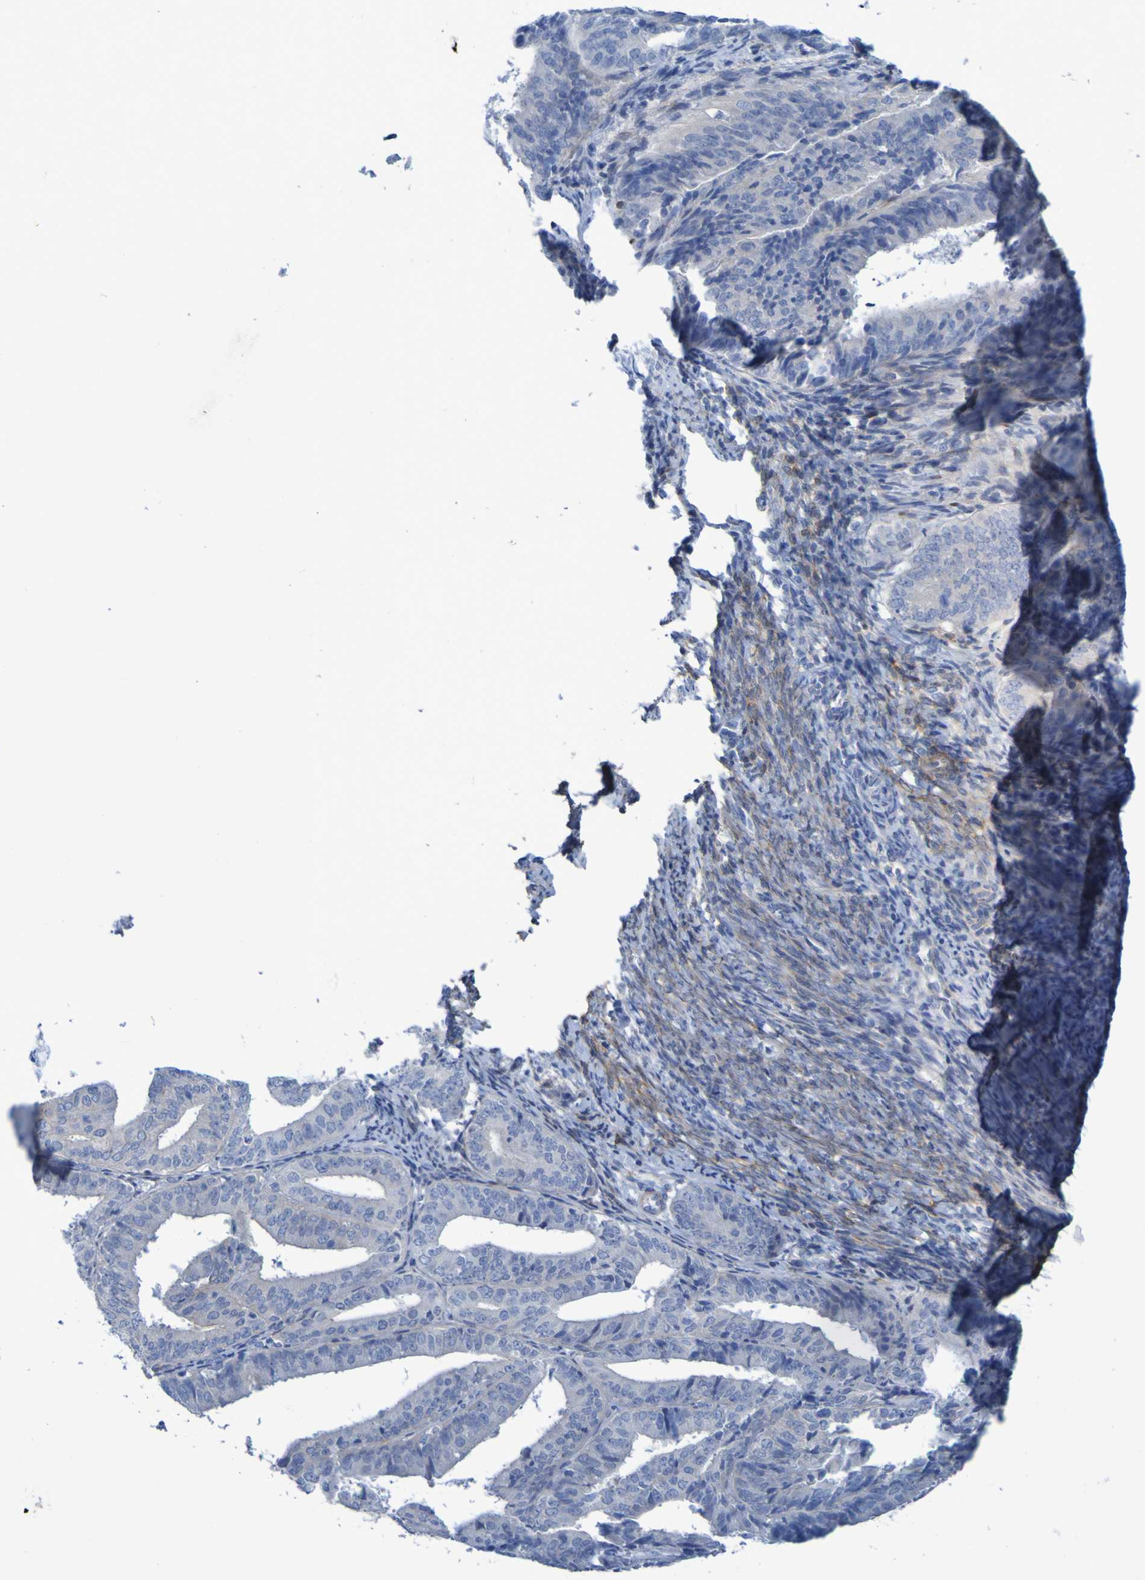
{"staining": {"intensity": "negative", "quantity": "none", "location": "none"}, "tissue": "endometrial cancer", "cell_type": "Tumor cells", "image_type": "cancer", "snomed": [{"axis": "morphology", "description": "Adenocarcinoma, NOS"}, {"axis": "topography", "description": "Endometrium"}], "caption": "Endometrial cancer (adenocarcinoma) was stained to show a protein in brown. There is no significant expression in tumor cells.", "gene": "LPP", "patient": {"sex": "female", "age": 63}}